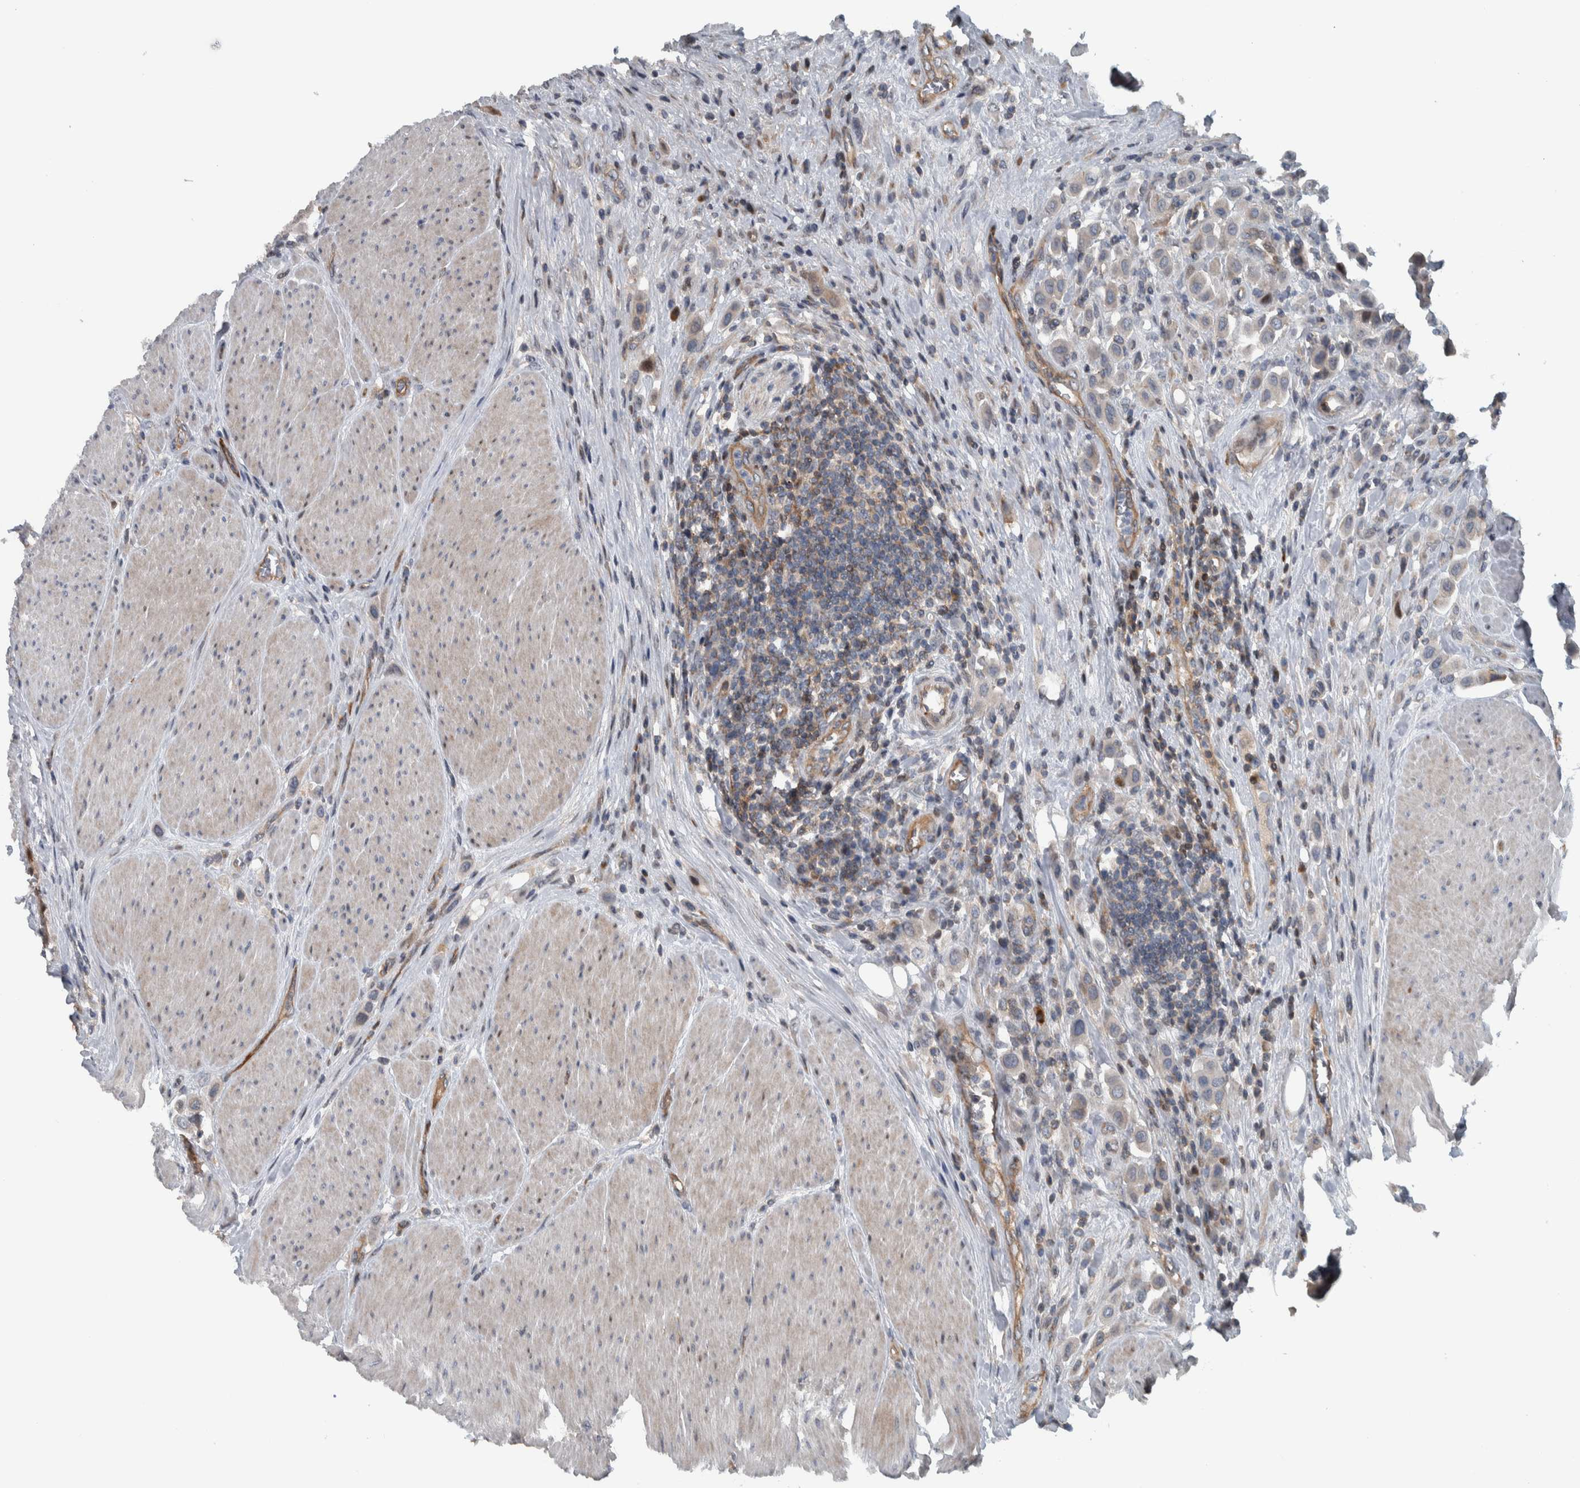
{"staining": {"intensity": "moderate", "quantity": "<25%", "location": "cytoplasmic/membranous"}, "tissue": "urothelial cancer", "cell_type": "Tumor cells", "image_type": "cancer", "snomed": [{"axis": "morphology", "description": "Urothelial carcinoma, High grade"}, {"axis": "topography", "description": "Urinary bladder"}], "caption": "This histopathology image reveals urothelial cancer stained with IHC to label a protein in brown. The cytoplasmic/membranous of tumor cells show moderate positivity for the protein. Nuclei are counter-stained blue.", "gene": "BAIAP2L1", "patient": {"sex": "male", "age": 50}}